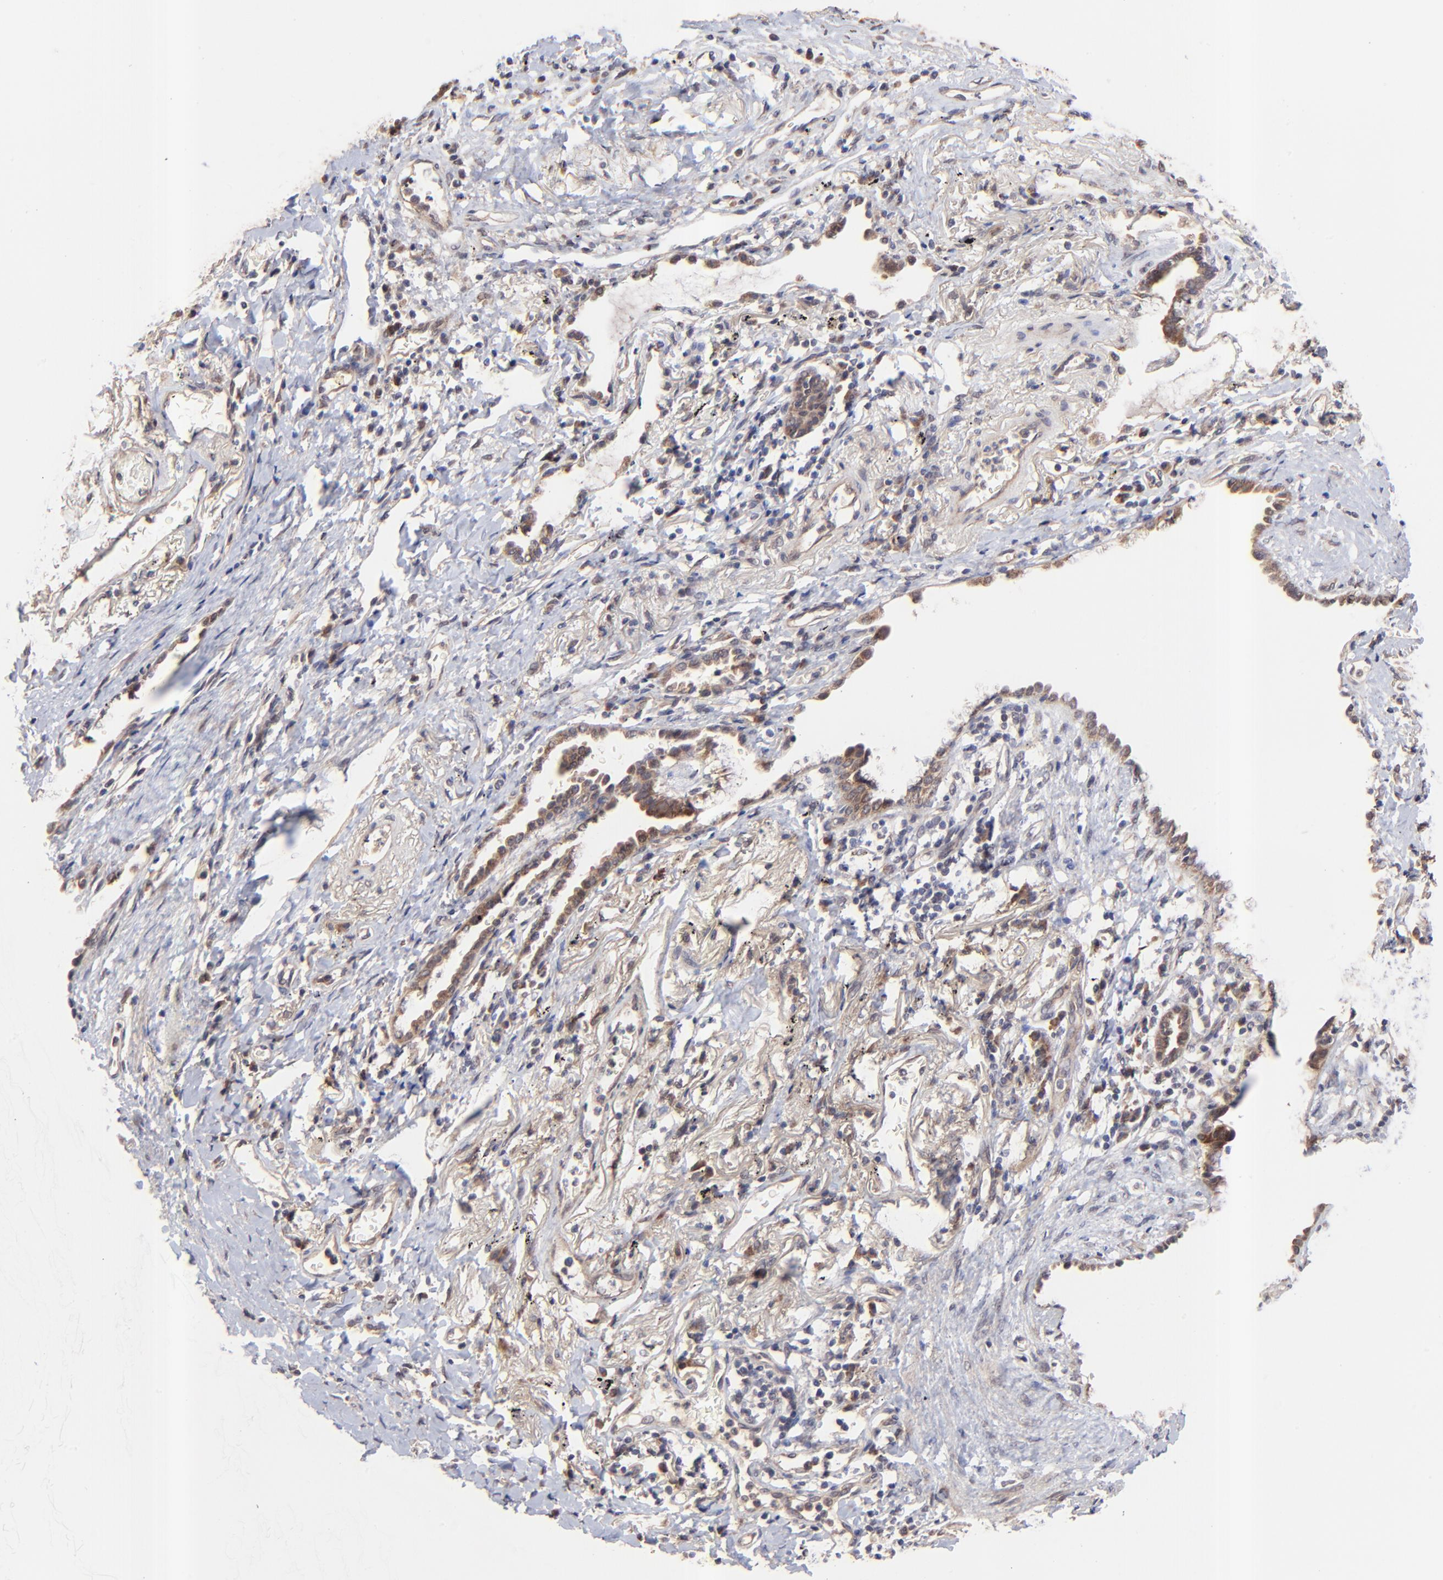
{"staining": {"intensity": "moderate", "quantity": ">75%", "location": "cytoplasmic/membranous"}, "tissue": "lung cancer", "cell_type": "Tumor cells", "image_type": "cancer", "snomed": [{"axis": "morphology", "description": "Adenocarcinoma, NOS"}, {"axis": "topography", "description": "Lung"}], "caption": "IHC of adenocarcinoma (lung) shows medium levels of moderate cytoplasmic/membranous staining in approximately >75% of tumor cells.", "gene": "BAIAP2L2", "patient": {"sex": "female", "age": 64}}